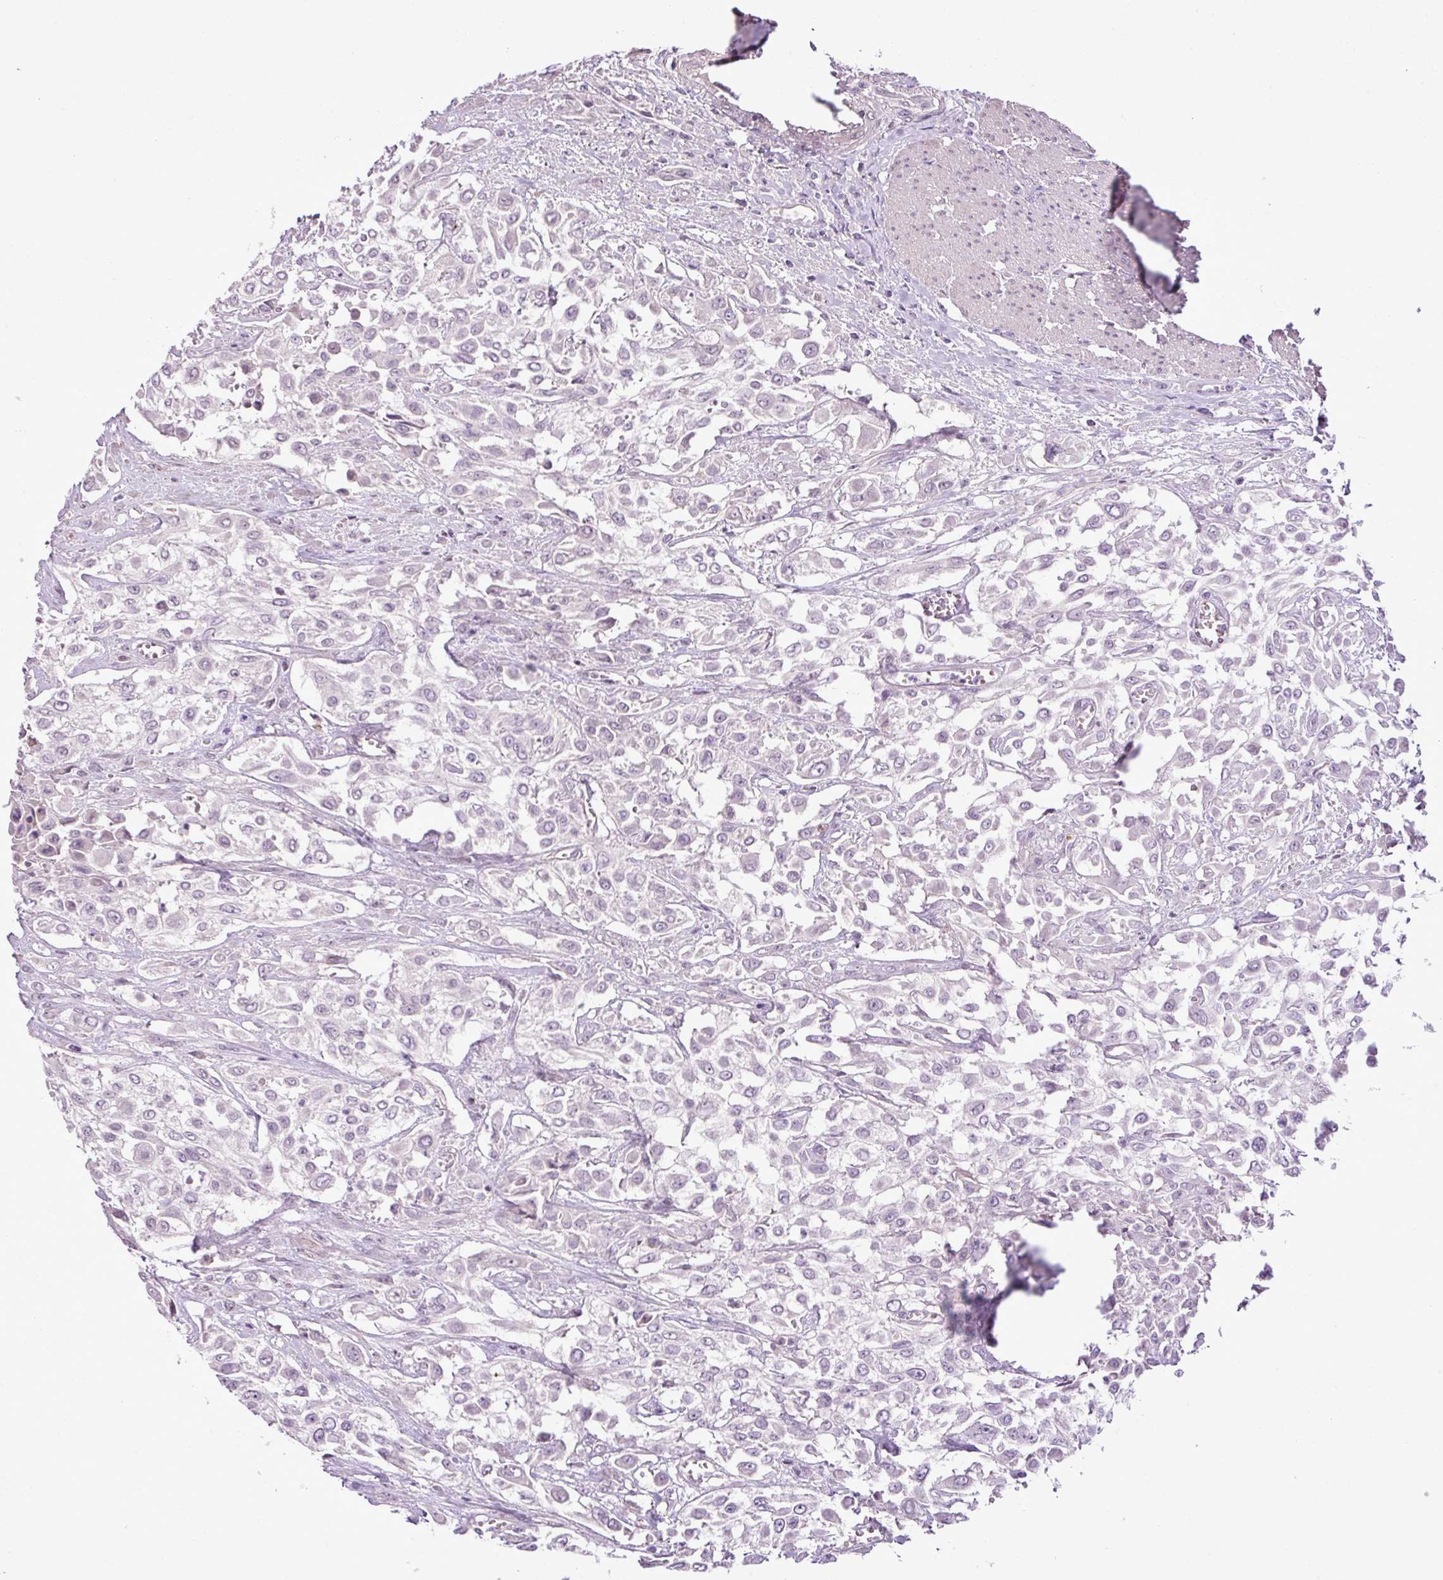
{"staining": {"intensity": "negative", "quantity": "none", "location": "none"}, "tissue": "urothelial cancer", "cell_type": "Tumor cells", "image_type": "cancer", "snomed": [{"axis": "morphology", "description": "Urothelial carcinoma, High grade"}, {"axis": "topography", "description": "Urinary bladder"}], "caption": "Histopathology image shows no protein positivity in tumor cells of urothelial cancer tissue.", "gene": "DNAJB13", "patient": {"sex": "male", "age": 57}}